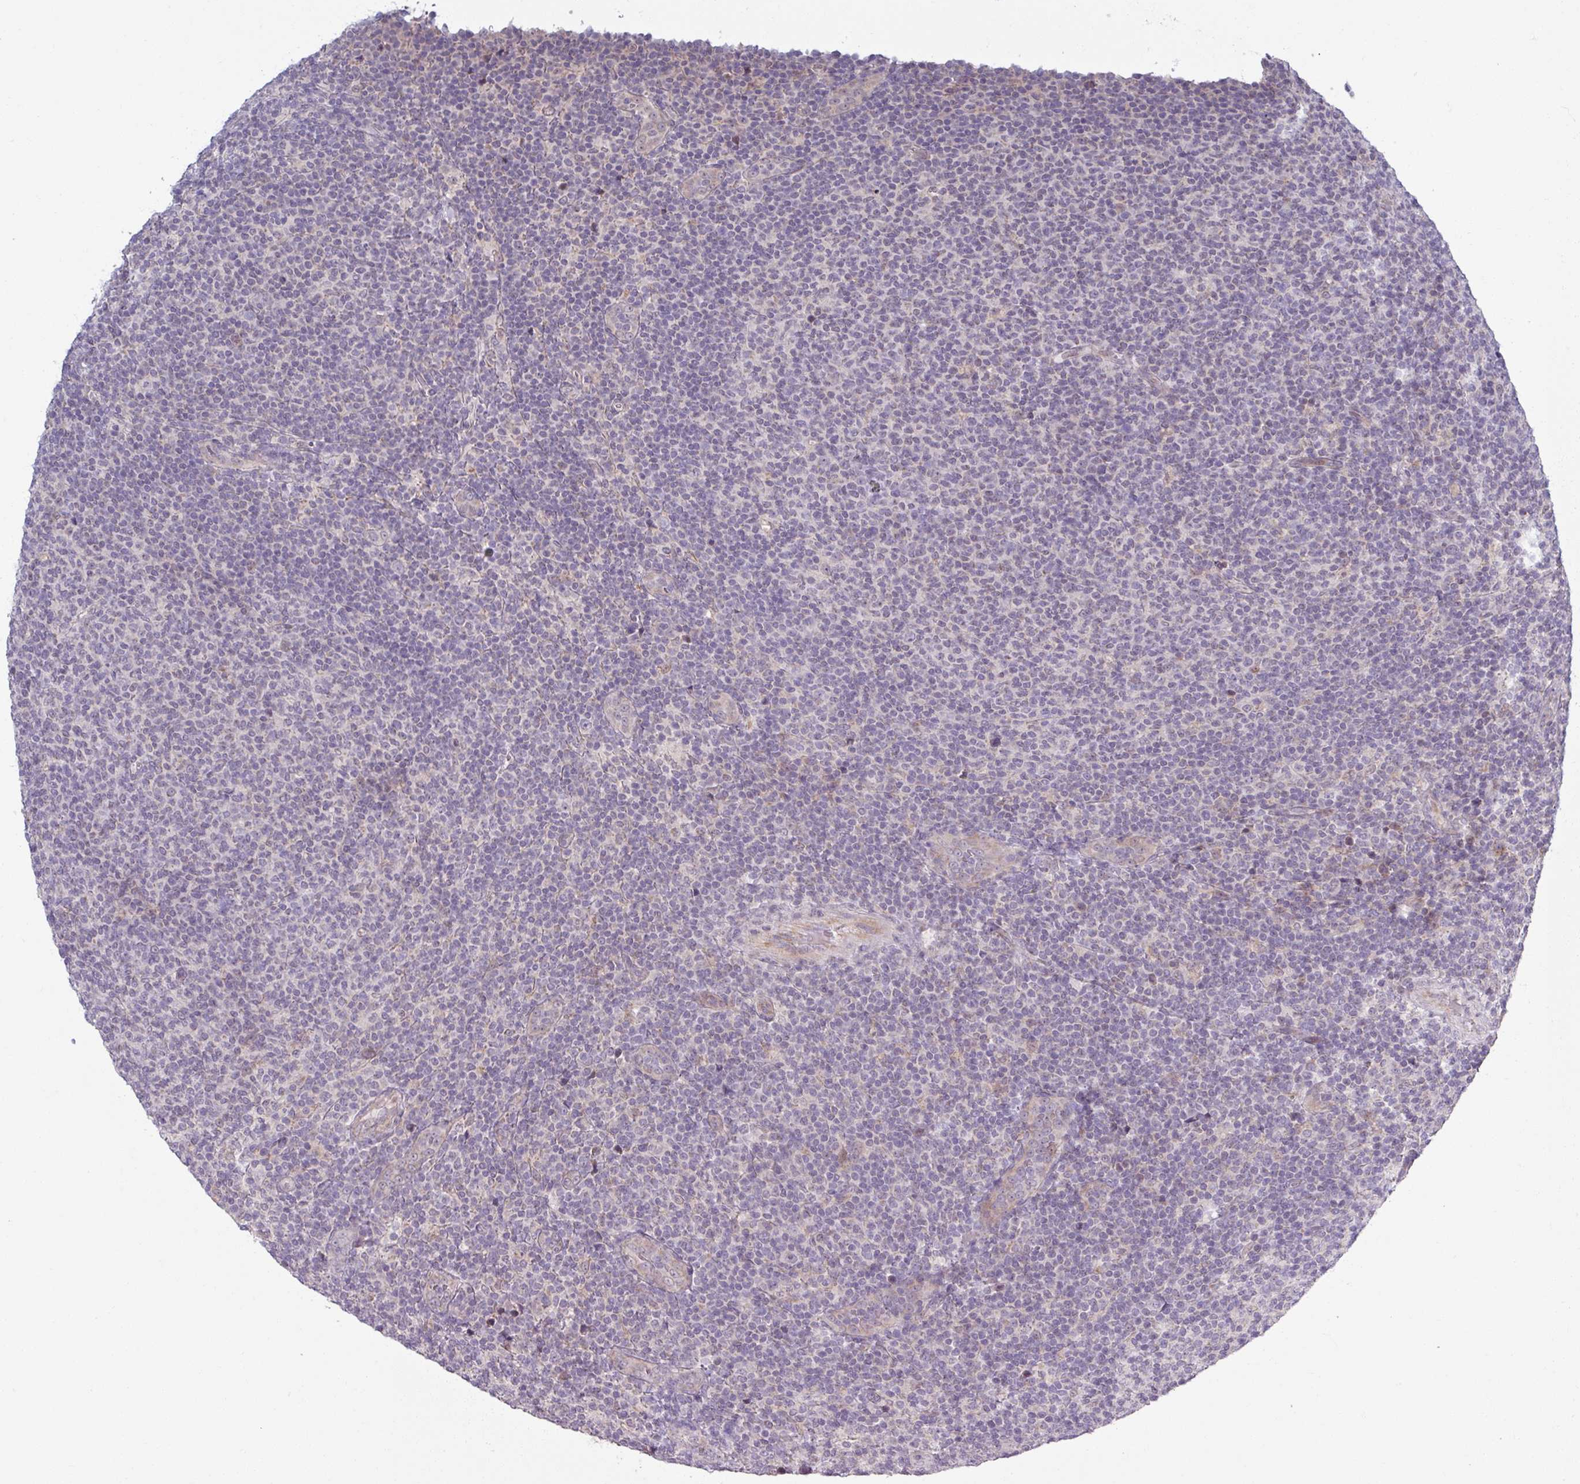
{"staining": {"intensity": "negative", "quantity": "none", "location": "none"}, "tissue": "lymphoma", "cell_type": "Tumor cells", "image_type": "cancer", "snomed": [{"axis": "morphology", "description": "Malignant lymphoma, non-Hodgkin's type, Low grade"}, {"axis": "topography", "description": "Lymph node"}], "caption": "High power microscopy micrograph of an IHC histopathology image of low-grade malignant lymphoma, non-Hodgkin's type, revealing no significant positivity in tumor cells.", "gene": "OGFOD3", "patient": {"sex": "male", "age": 66}}